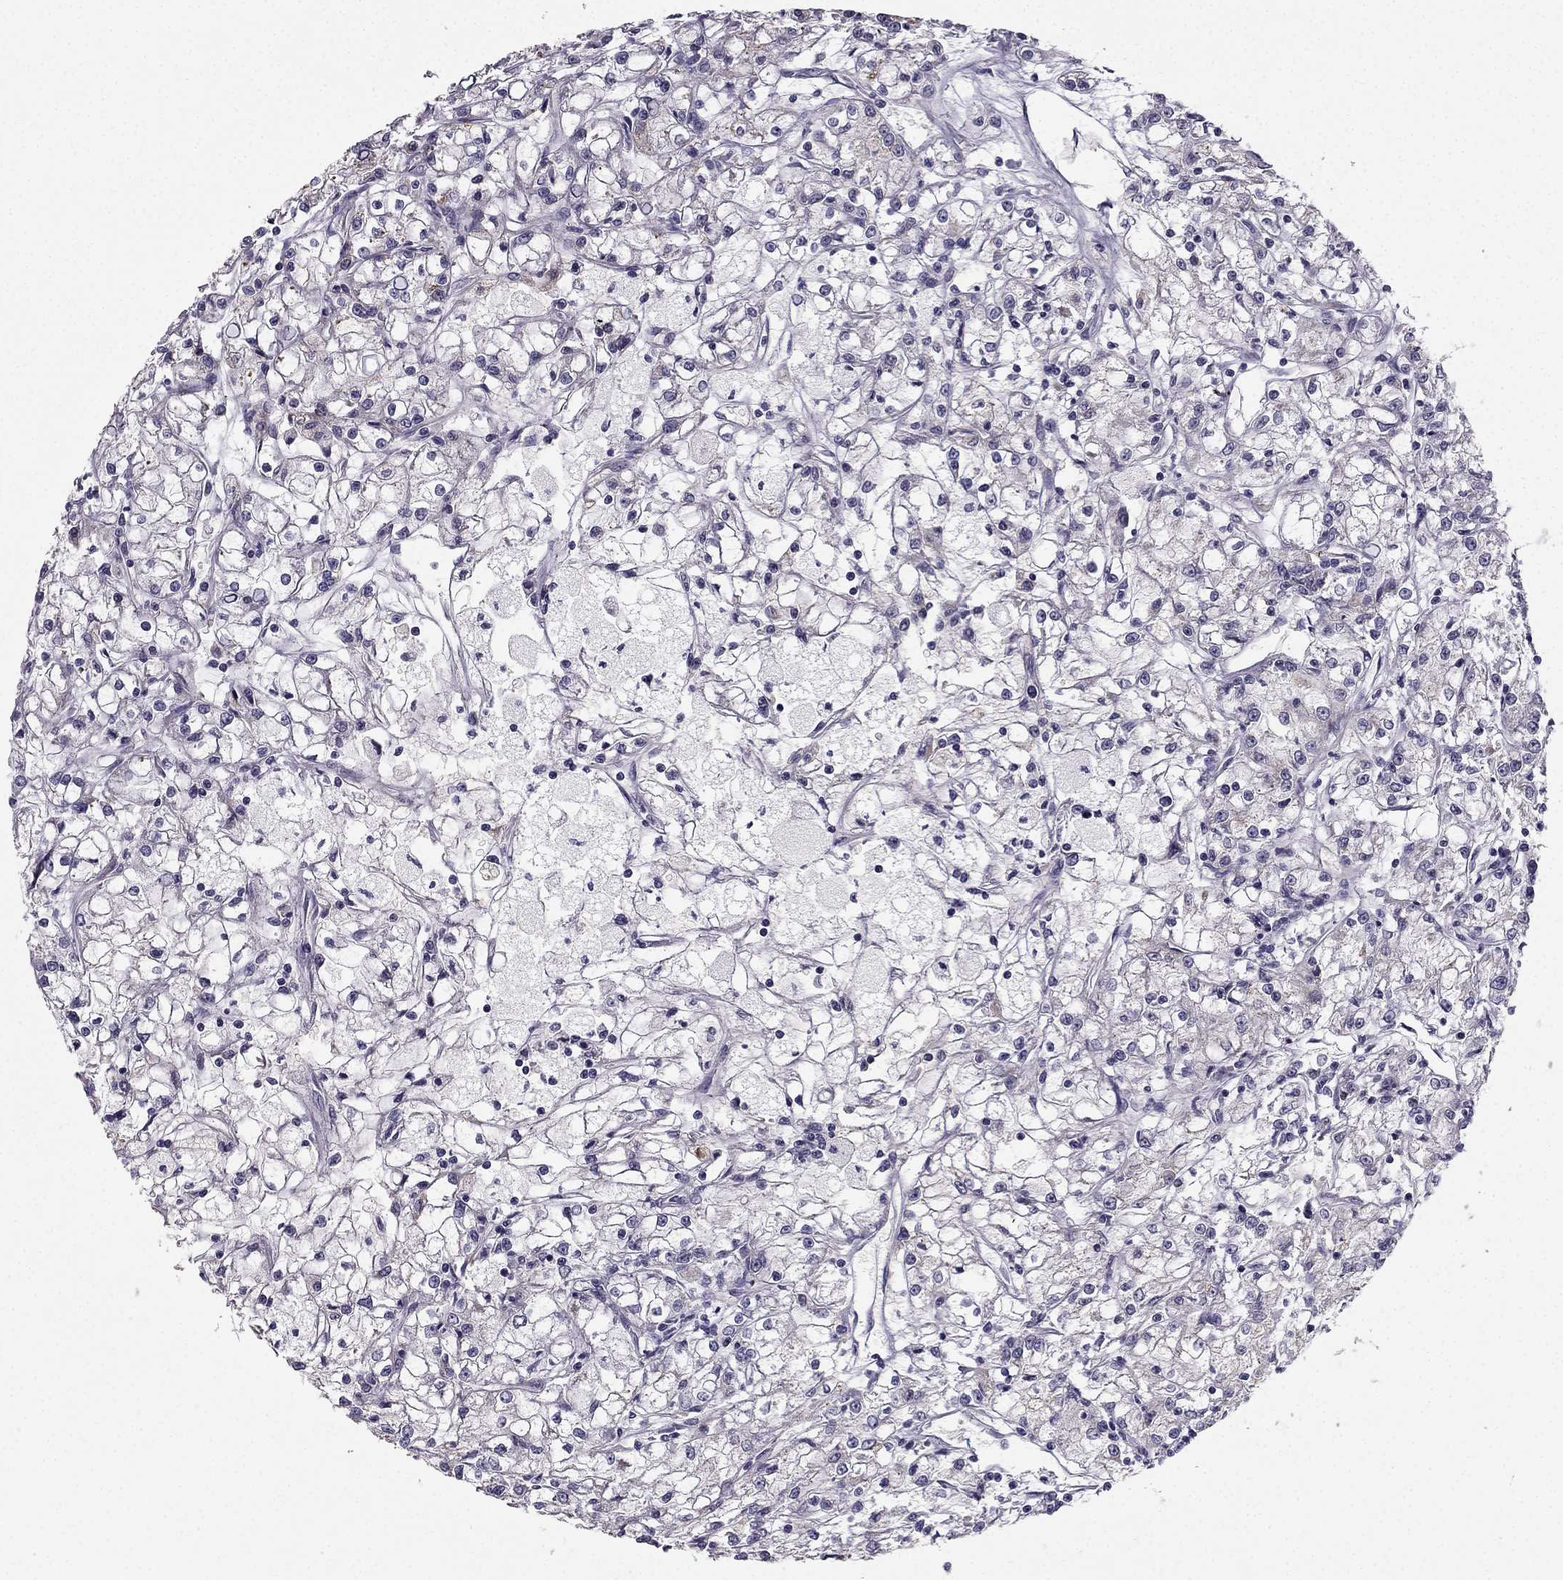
{"staining": {"intensity": "negative", "quantity": "none", "location": "none"}, "tissue": "renal cancer", "cell_type": "Tumor cells", "image_type": "cancer", "snomed": [{"axis": "morphology", "description": "Adenocarcinoma, NOS"}, {"axis": "topography", "description": "Kidney"}], "caption": "An image of renal cancer (adenocarcinoma) stained for a protein reveals no brown staining in tumor cells.", "gene": "TSPYL5", "patient": {"sex": "female", "age": 59}}